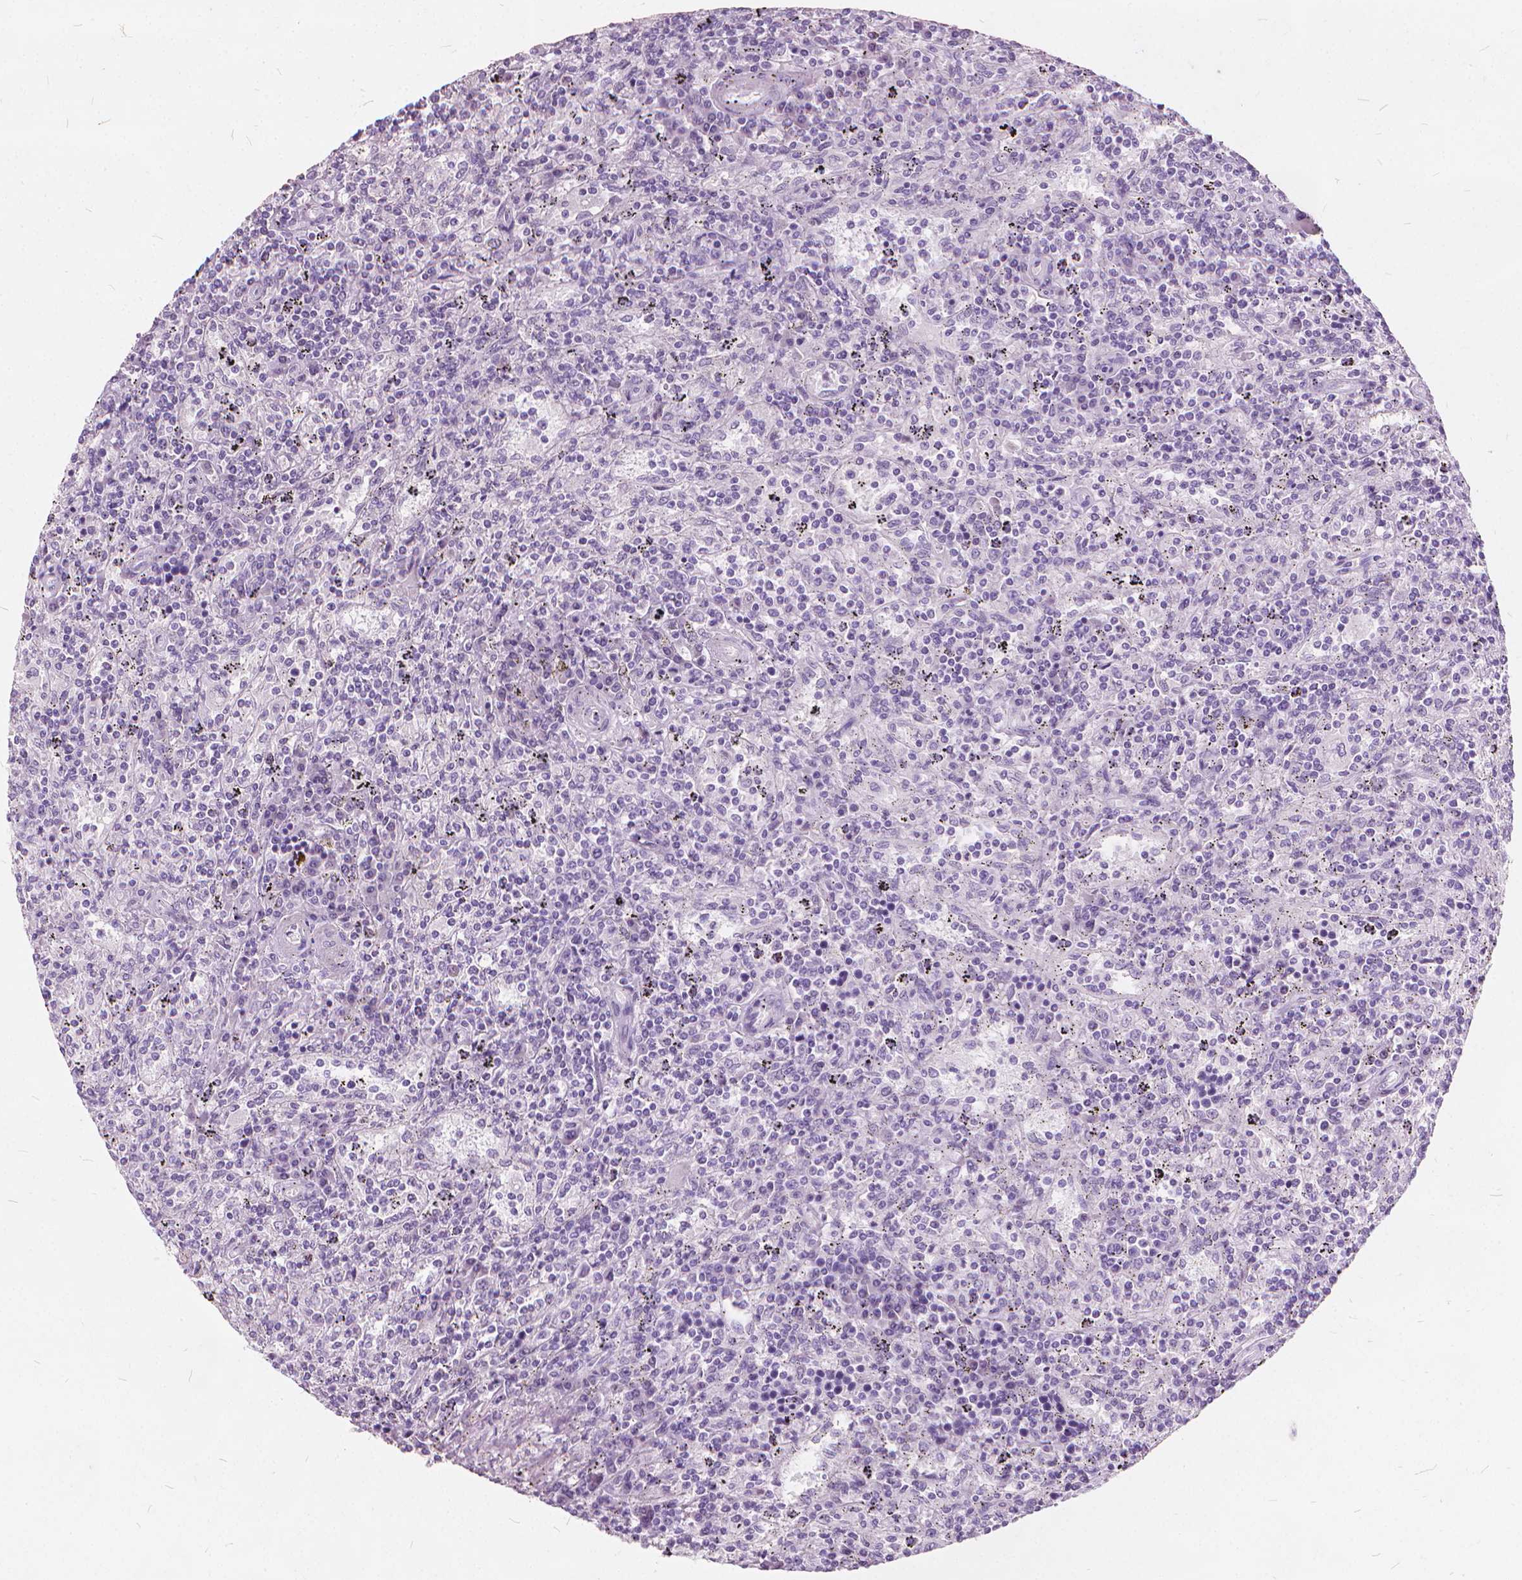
{"staining": {"intensity": "negative", "quantity": "none", "location": "none"}, "tissue": "lymphoma", "cell_type": "Tumor cells", "image_type": "cancer", "snomed": [{"axis": "morphology", "description": "Malignant lymphoma, non-Hodgkin's type, Low grade"}, {"axis": "topography", "description": "Spleen"}], "caption": "Immunohistochemical staining of human lymphoma shows no significant positivity in tumor cells.", "gene": "DNM1", "patient": {"sex": "male", "age": 62}}